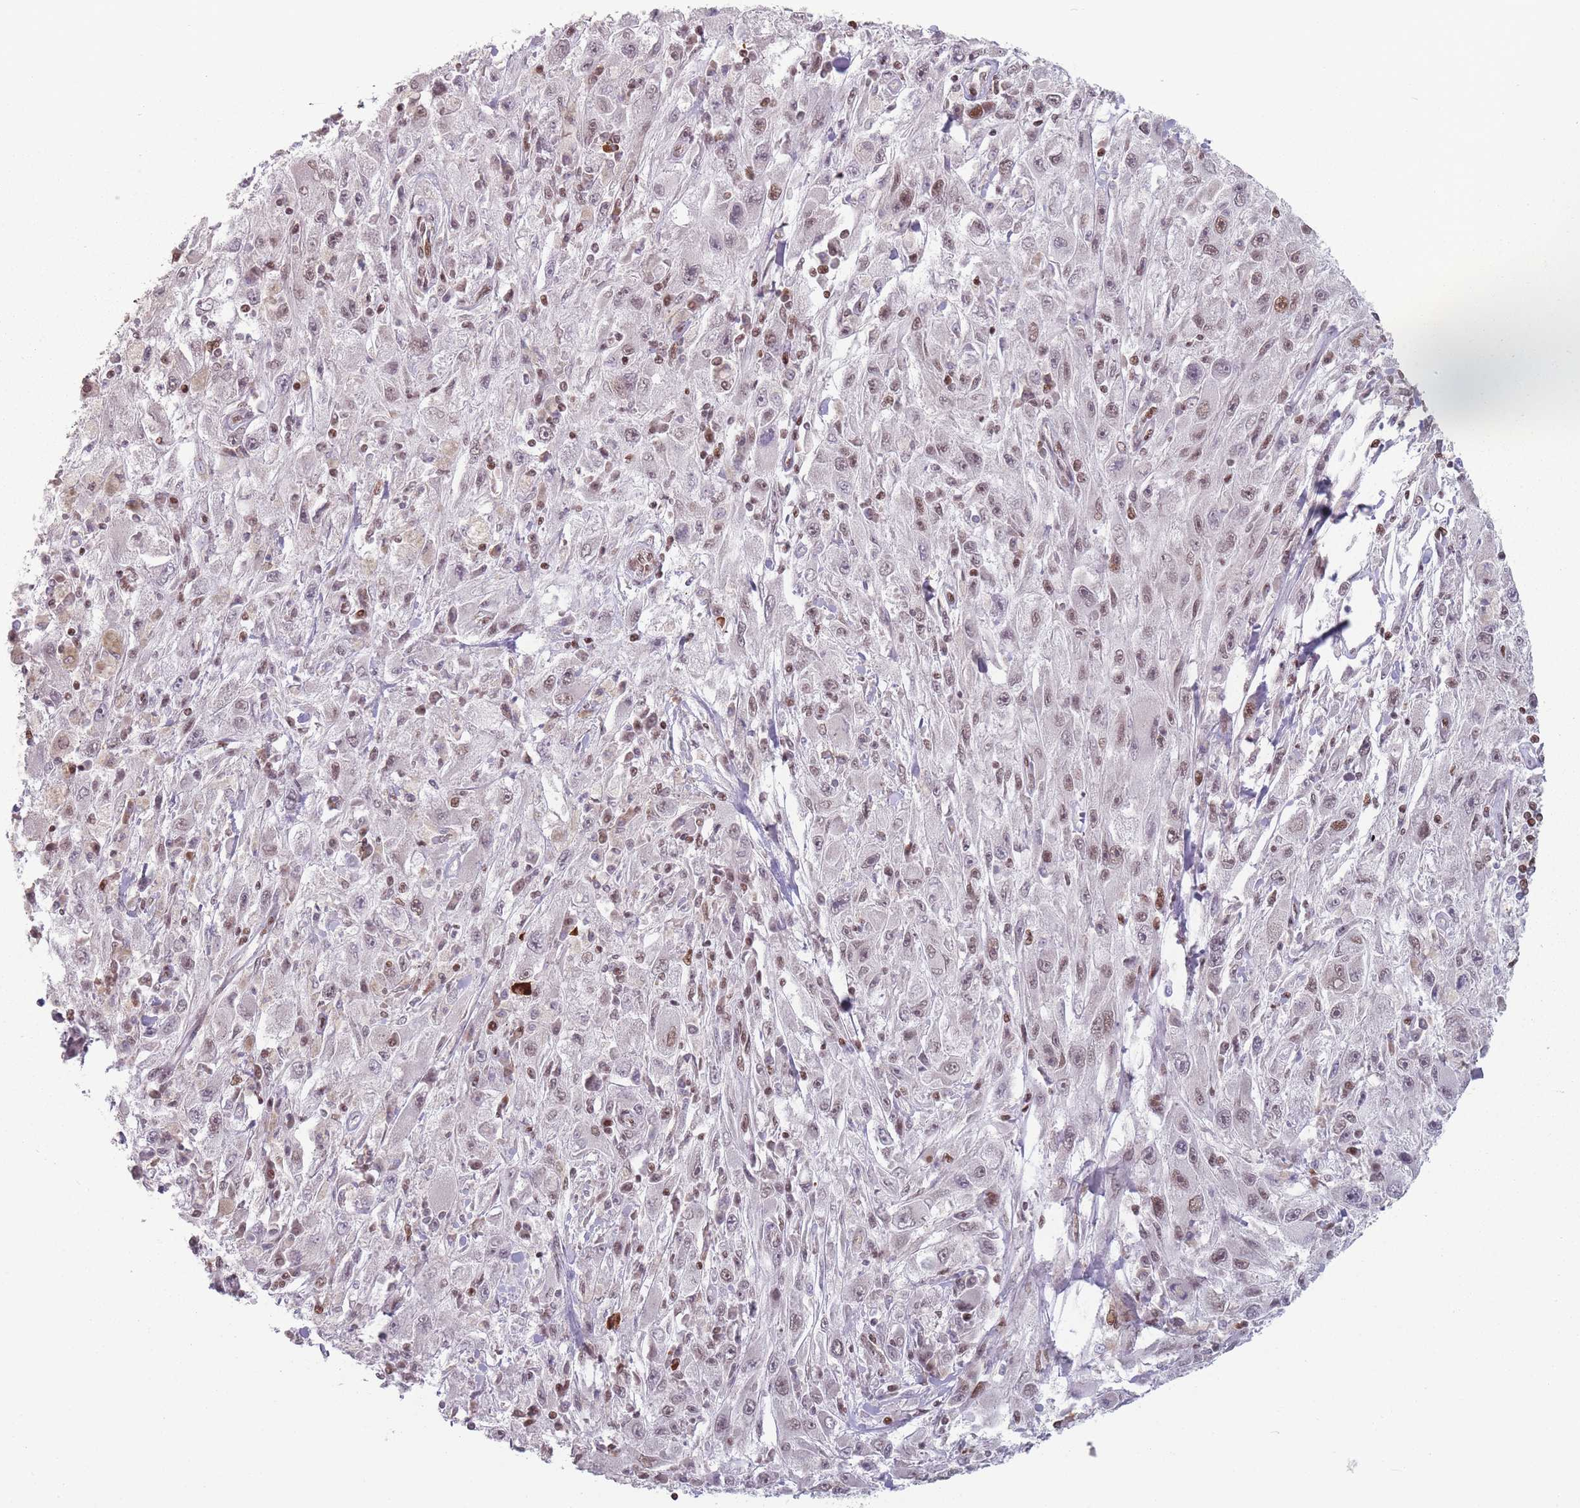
{"staining": {"intensity": "moderate", "quantity": "25%-75%", "location": "nuclear"}, "tissue": "melanoma", "cell_type": "Tumor cells", "image_type": "cancer", "snomed": [{"axis": "morphology", "description": "Malignant melanoma, Metastatic site"}, {"axis": "topography", "description": "Skin"}], "caption": "The micrograph demonstrates a brown stain indicating the presence of a protein in the nuclear of tumor cells in malignant melanoma (metastatic site). The staining was performed using DAB (3,3'-diaminobenzidine), with brown indicating positive protein expression. Nuclei are stained blue with hematoxylin.", "gene": "SH3BGRL2", "patient": {"sex": "male", "age": 53}}